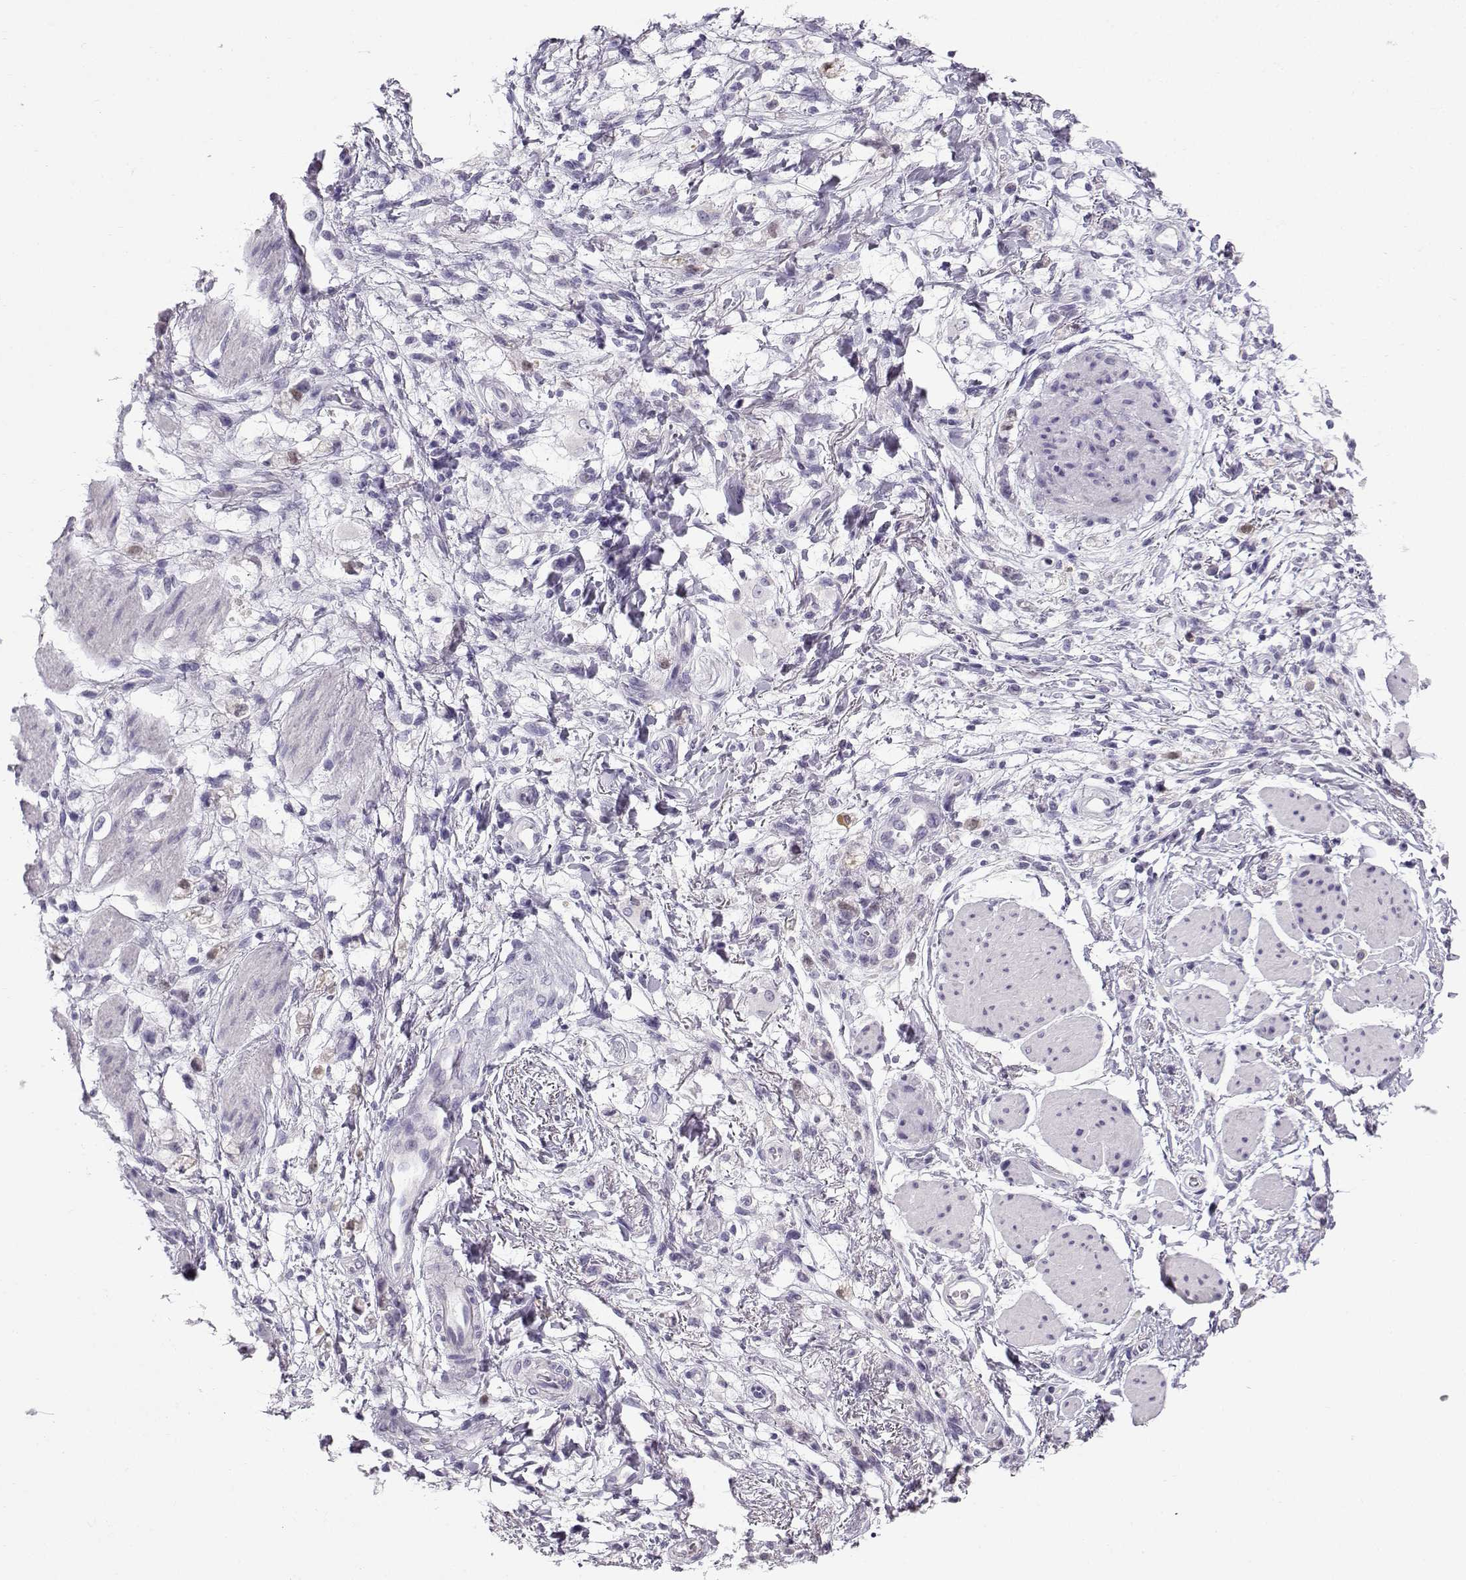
{"staining": {"intensity": "negative", "quantity": "none", "location": "none"}, "tissue": "stomach cancer", "cell_type": "Tumor cells", "image_type": "cancer", "snomed": [{"axis": "morphology", "description": "Adenocarcinoma, NOS"}, {"axis": "topography", "description": "Stomach"}], "caption": "Immunohistochemistry (IHC) of human stomach cancer (adenocarcinoma) reveals no expression in tumor cells.", "gene": "ZBTB8B", "patient": {"sex": "female", "age": 60}}